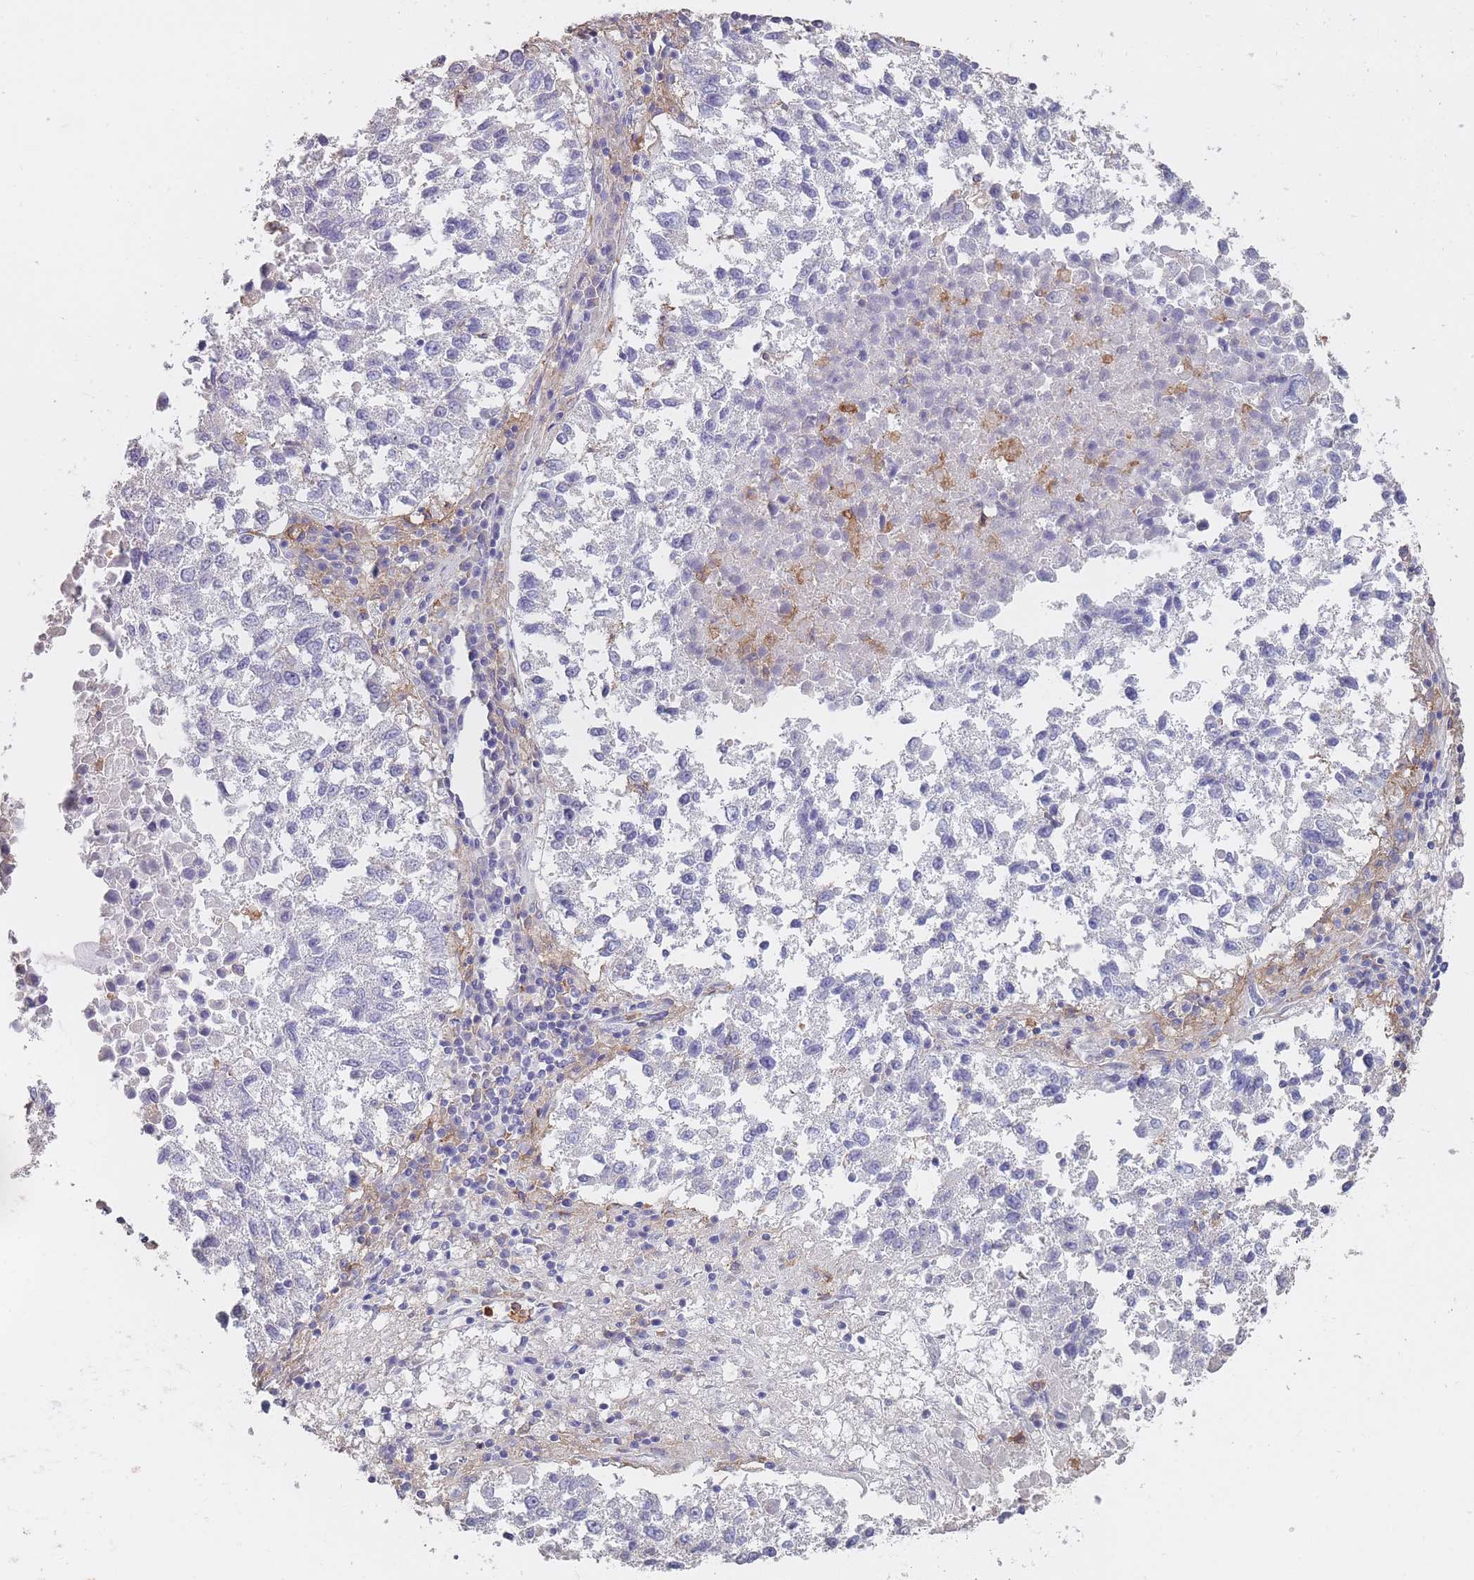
{"staining": {"intensity": "negative", "quantity": "none", "location": "none"}, "tissue": "lung cancer", "cell_type": "Tumor cells", "image_type": "cancer", "snomed": [{"axis": "morphology", "description": "Squamous cell carcinoma, NOS"}, {"axis": "topography", "description": "Lung"}], "caption": "Immunohistochemistry micrograph of neoplastic tissue: human lung squamous cell carcinoma stained with DAB reveals no significant protein expression in tumor cells.", "gene": "CLEC12A", "patient": {"sex": "male", "age": 73}}